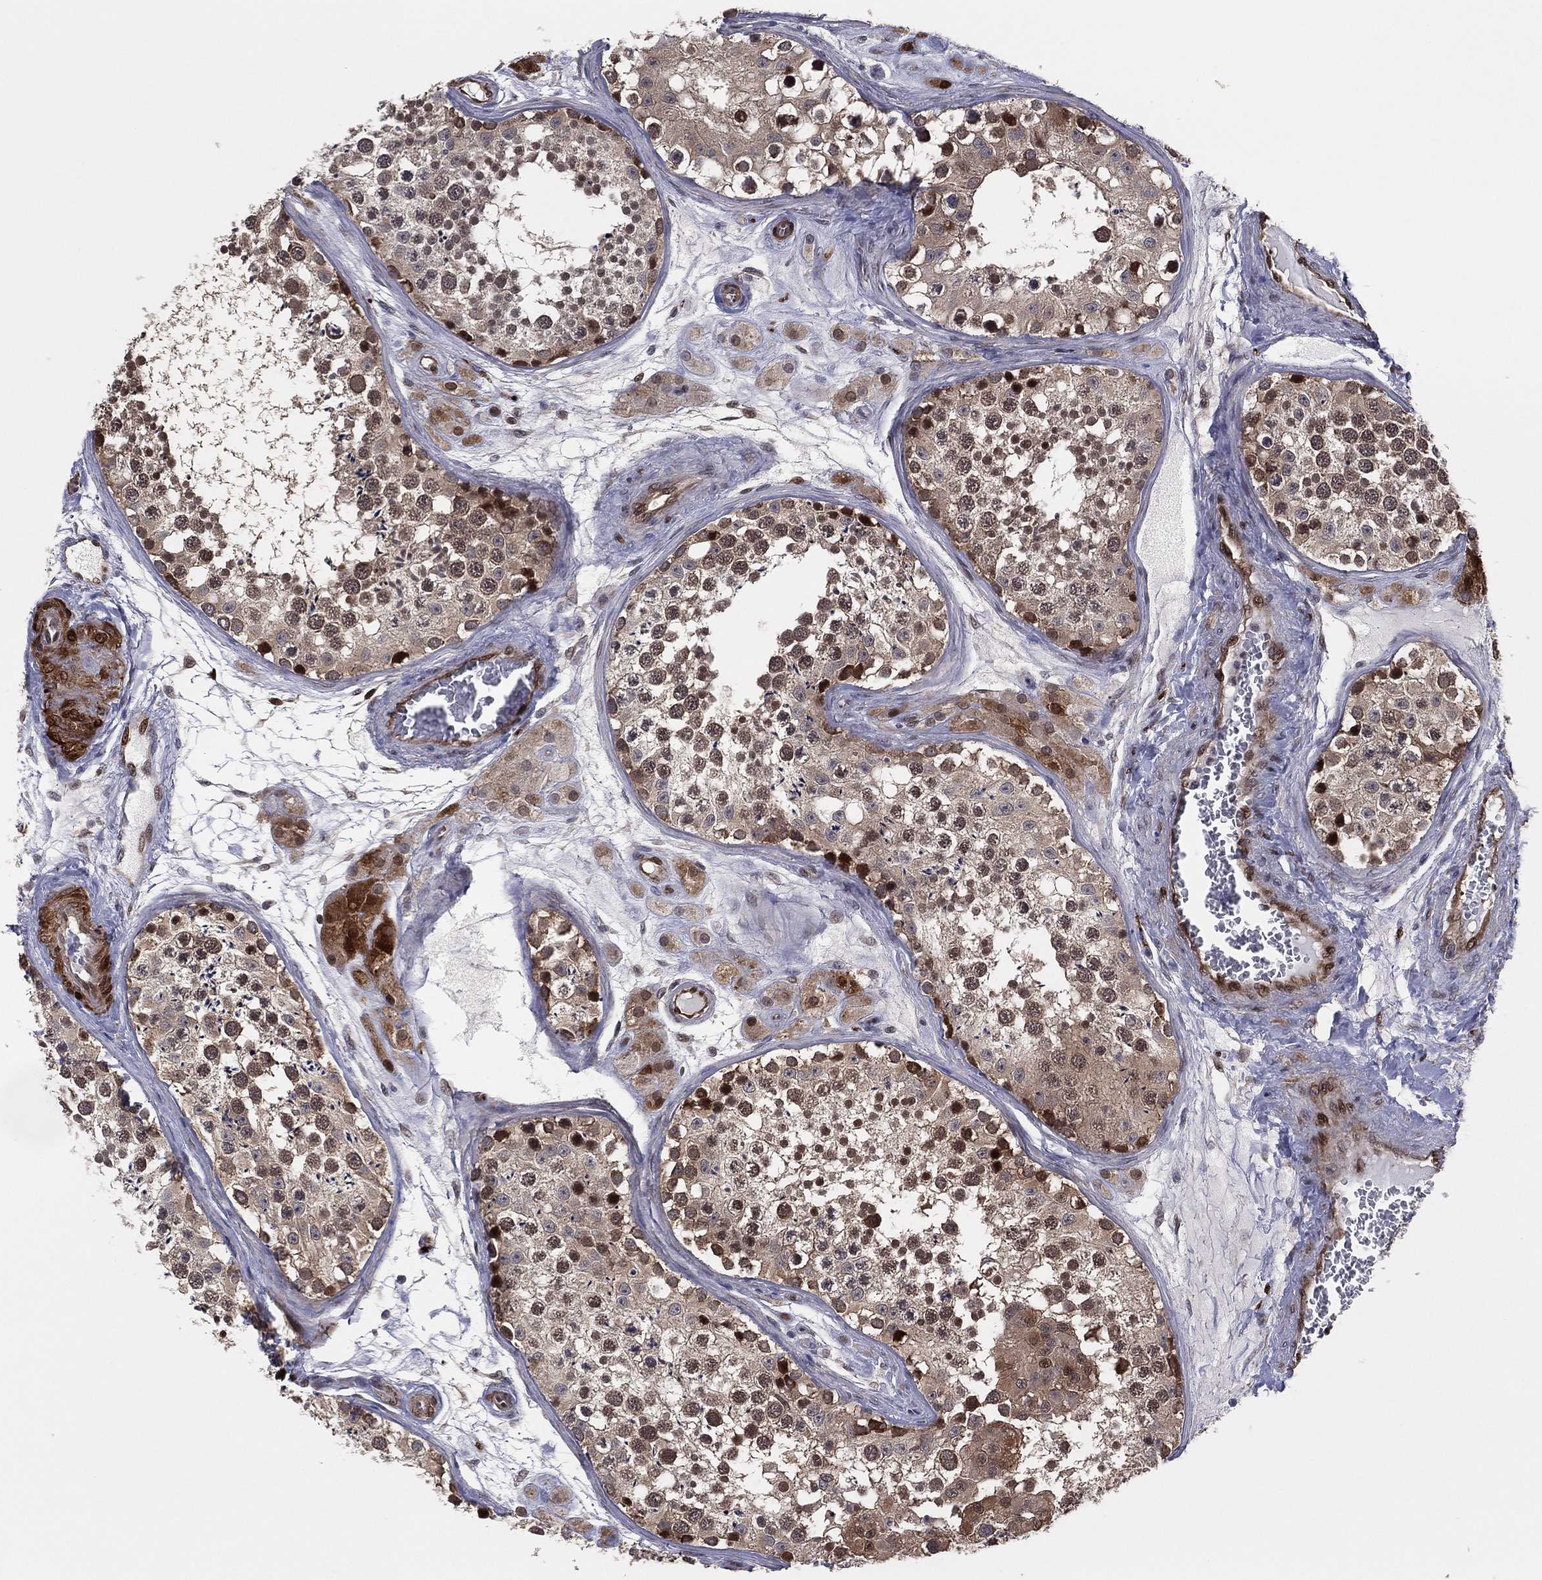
{"staining": {"intensity": "strong", "quantity": "<25%", "location": "cytoplasmic/membranous,nuclear"}, "tissue": "testis", "cell_type": "Cells in seminiferous ducts", "image_type": "normal", "snomed": [{"axis": "morphology", "description": "Normal tissue, NOS"}, {"axis": "topography", "description": "Testis"}], "caption": "Protein staining of benign testis exhibits strong cytoplasmic/membranous,nuclear expression in approximately <25% of cells in seminiferous ducts.", "gene": "SNCG", "patient": {"sex": "male", "age": 31}}